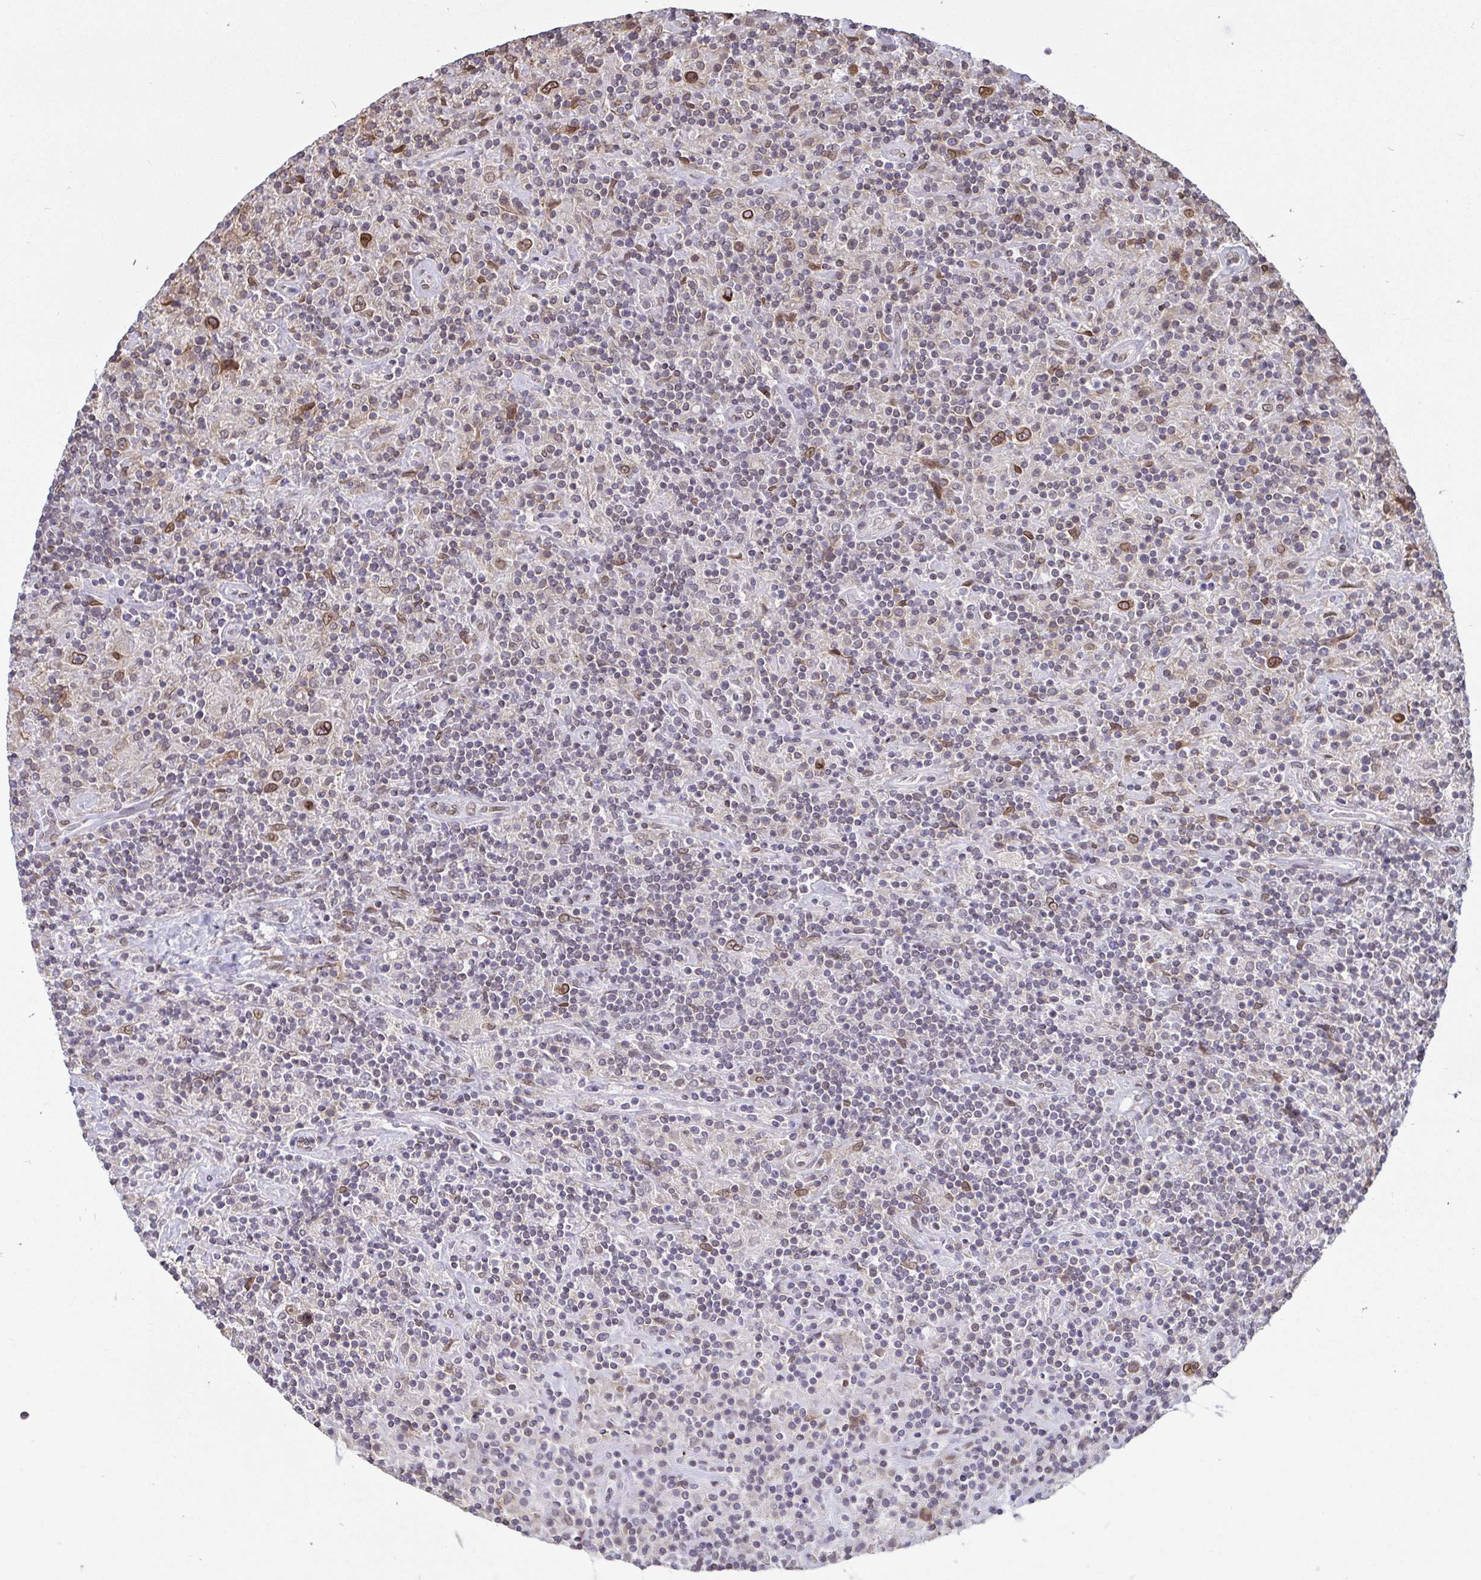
{"staining": {"intensity": "moderate", "quantity": ">75%", "location": "cytoplasmic/membranous,nuclear"}, "tissue": "lymphoma", "cell_type": "Tumor cells", "image_type": "cancer", "snomed": [{"axis": "morphology", "description": "Hodgkin's disease, NOS"}, {"axis": "topography", "description": "Lymph node"}], "caption": "Human lymphoma stained for a protein (brown) demonstrates moderate cytoplasmic/membranous and nuclear positive positivity in approximately >75% of tumor cells.", "gene": "EMD", "patient": {"sex": "male", "age": 70}}